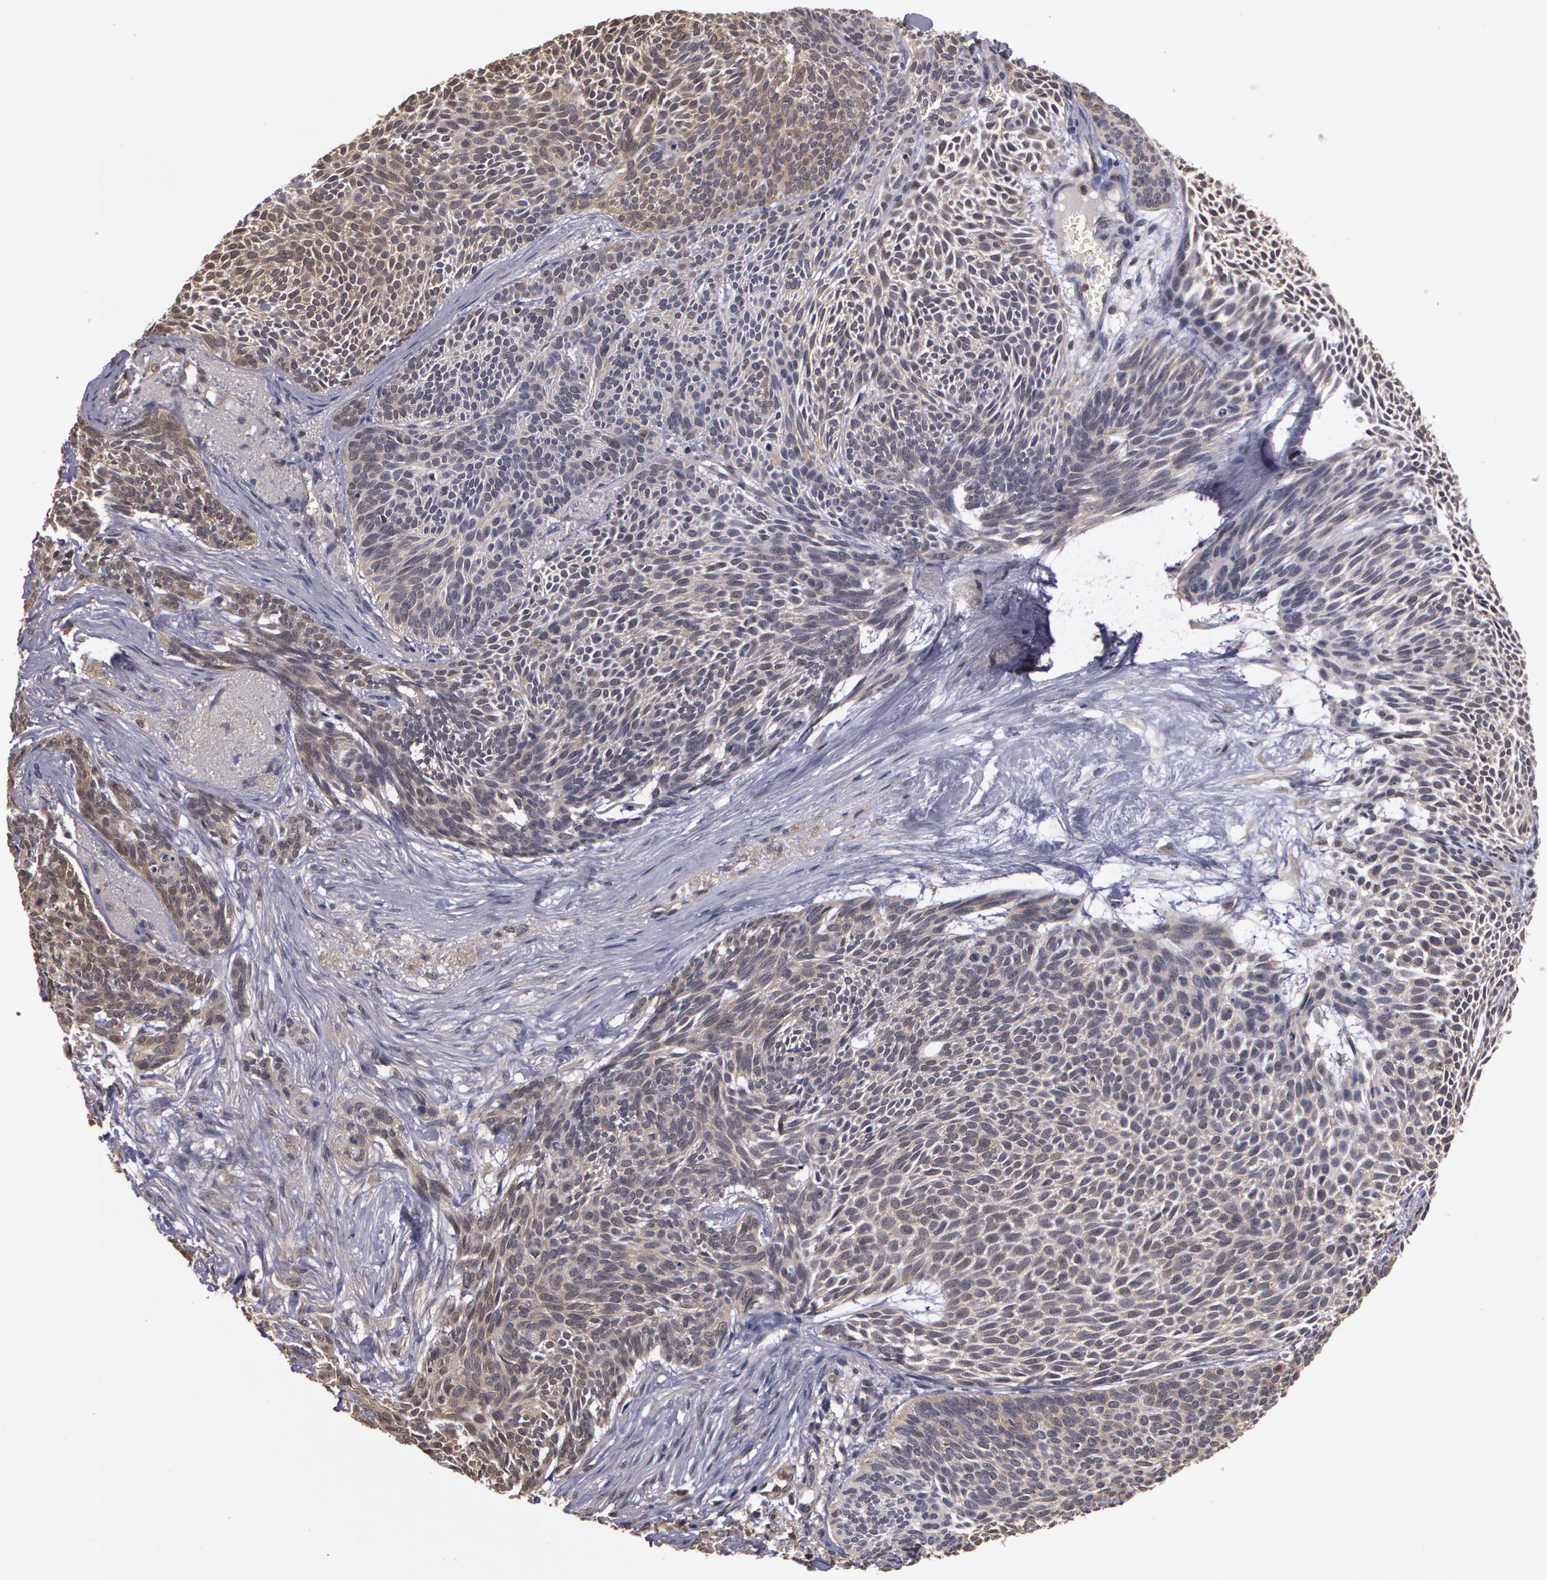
{"staining": {"intensity": "negative", "quantity": "none", "location": "none"}, "tissue": "skin cancer", "cell_type": "Tumor cells", "image_type": "cancer", "snomed": [{"axis": "morphology", "description": "Basal cell carcinoma"}, {"axis": "topography", "description": "Skin"}], "caption": "There is no significant positivity in tumor cells of skin cancer. (DAB (3,3'-diaminobenzidine) immunohistochemistry (IHC) visualized using brightfield microscopy, high magnification).", "gene": "AHSA1", "patient": {"sex": "male", "age": 84}}